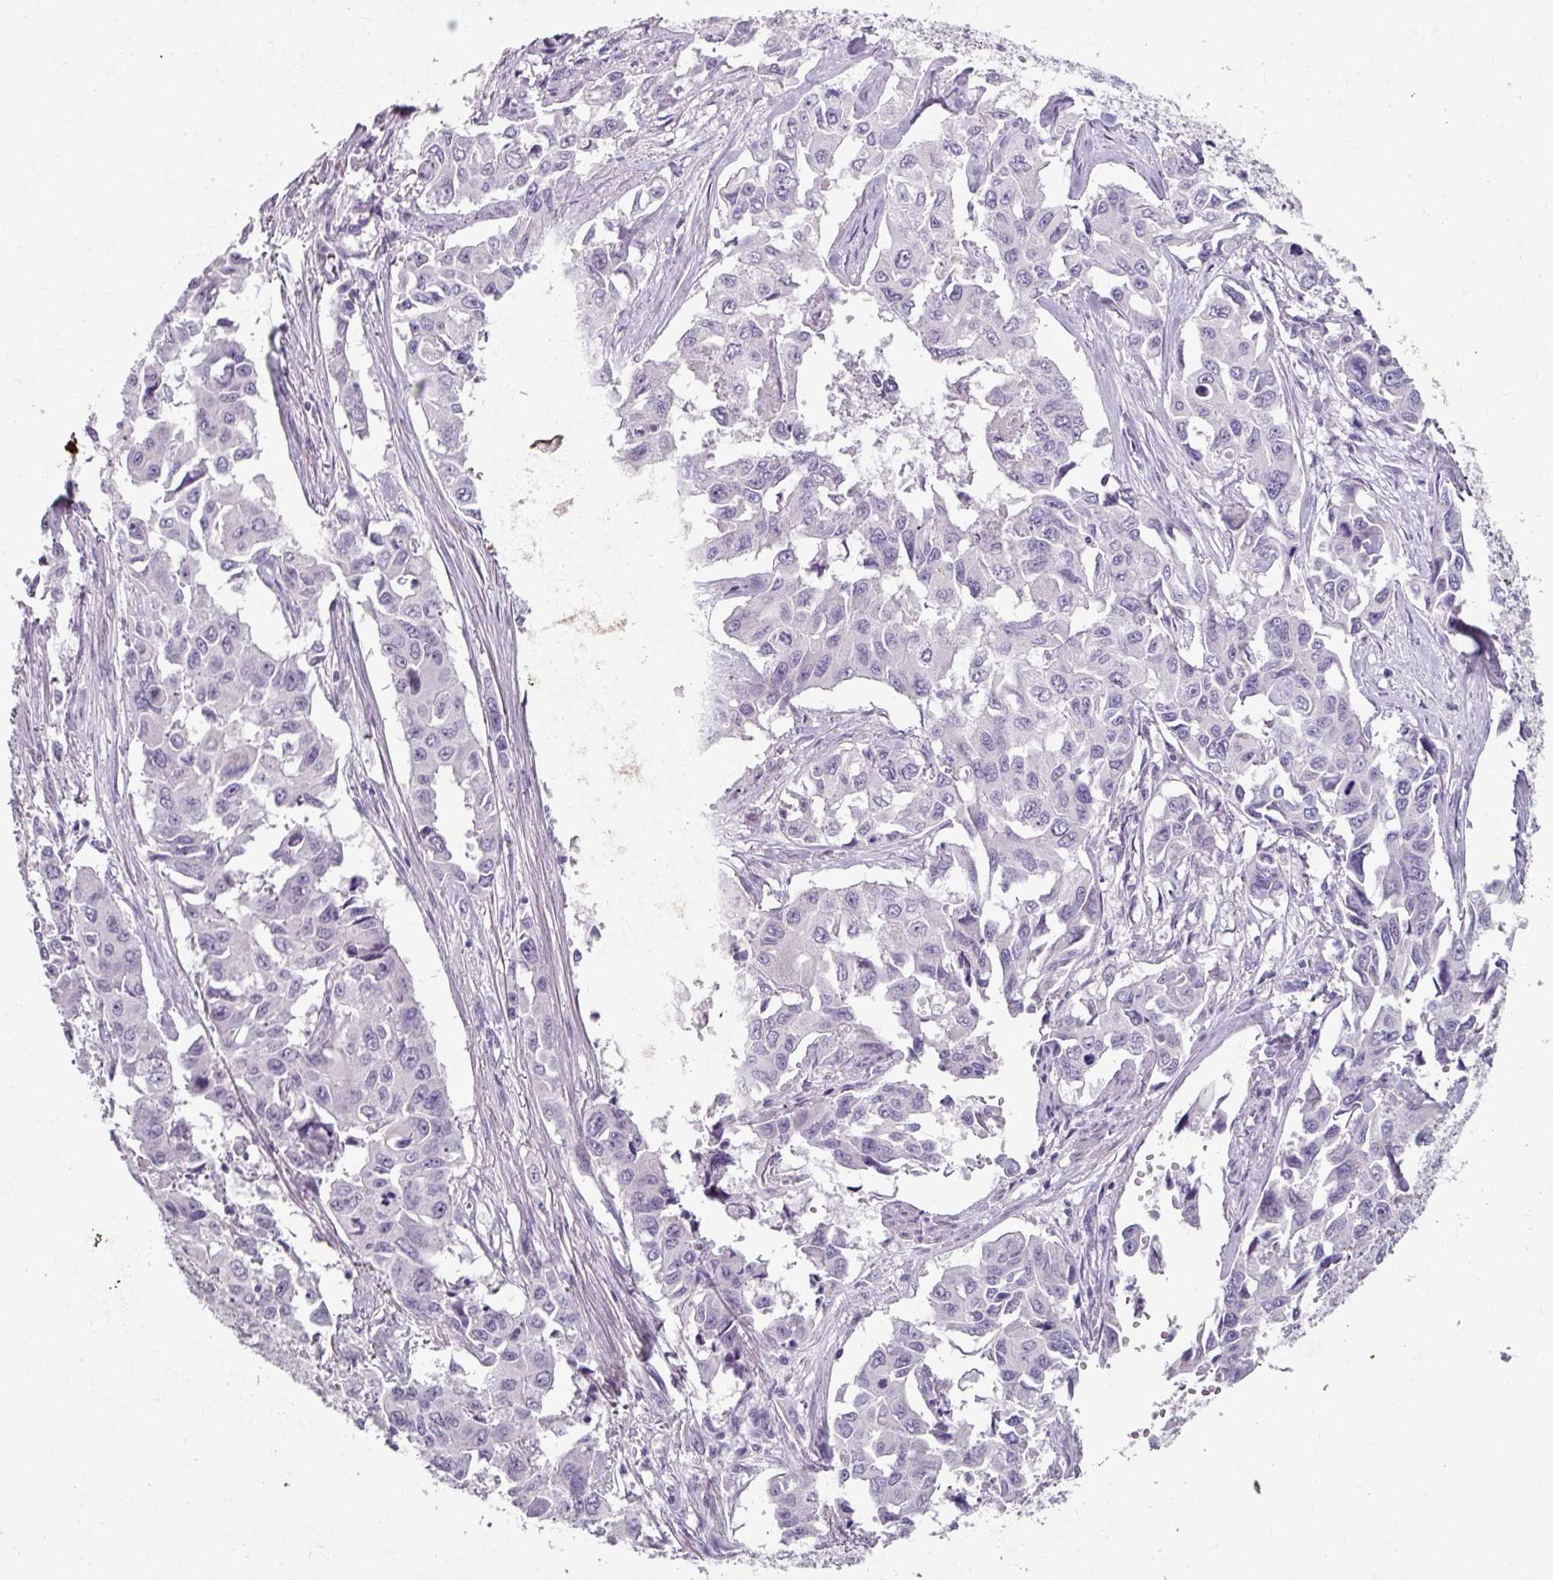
{"staining": {"intensity": "negative", "quantity": "none", "location": "none"}, "tissue": "lung cancer", "cell_type": "Tumor cells", "image_type": "cancer", "snomed": [{"axis": "morphology", "description": "Adenocarcinoma, NOS"}, {"axis": "topography", "description": "Lung"}], "caption": "Immunohistochemistry (IHC) of lung adenocarcinoma demonstrates no staining in tumor cells.", "gene": "FHAD1", "patient": {"sex": "male", "age": 64}}